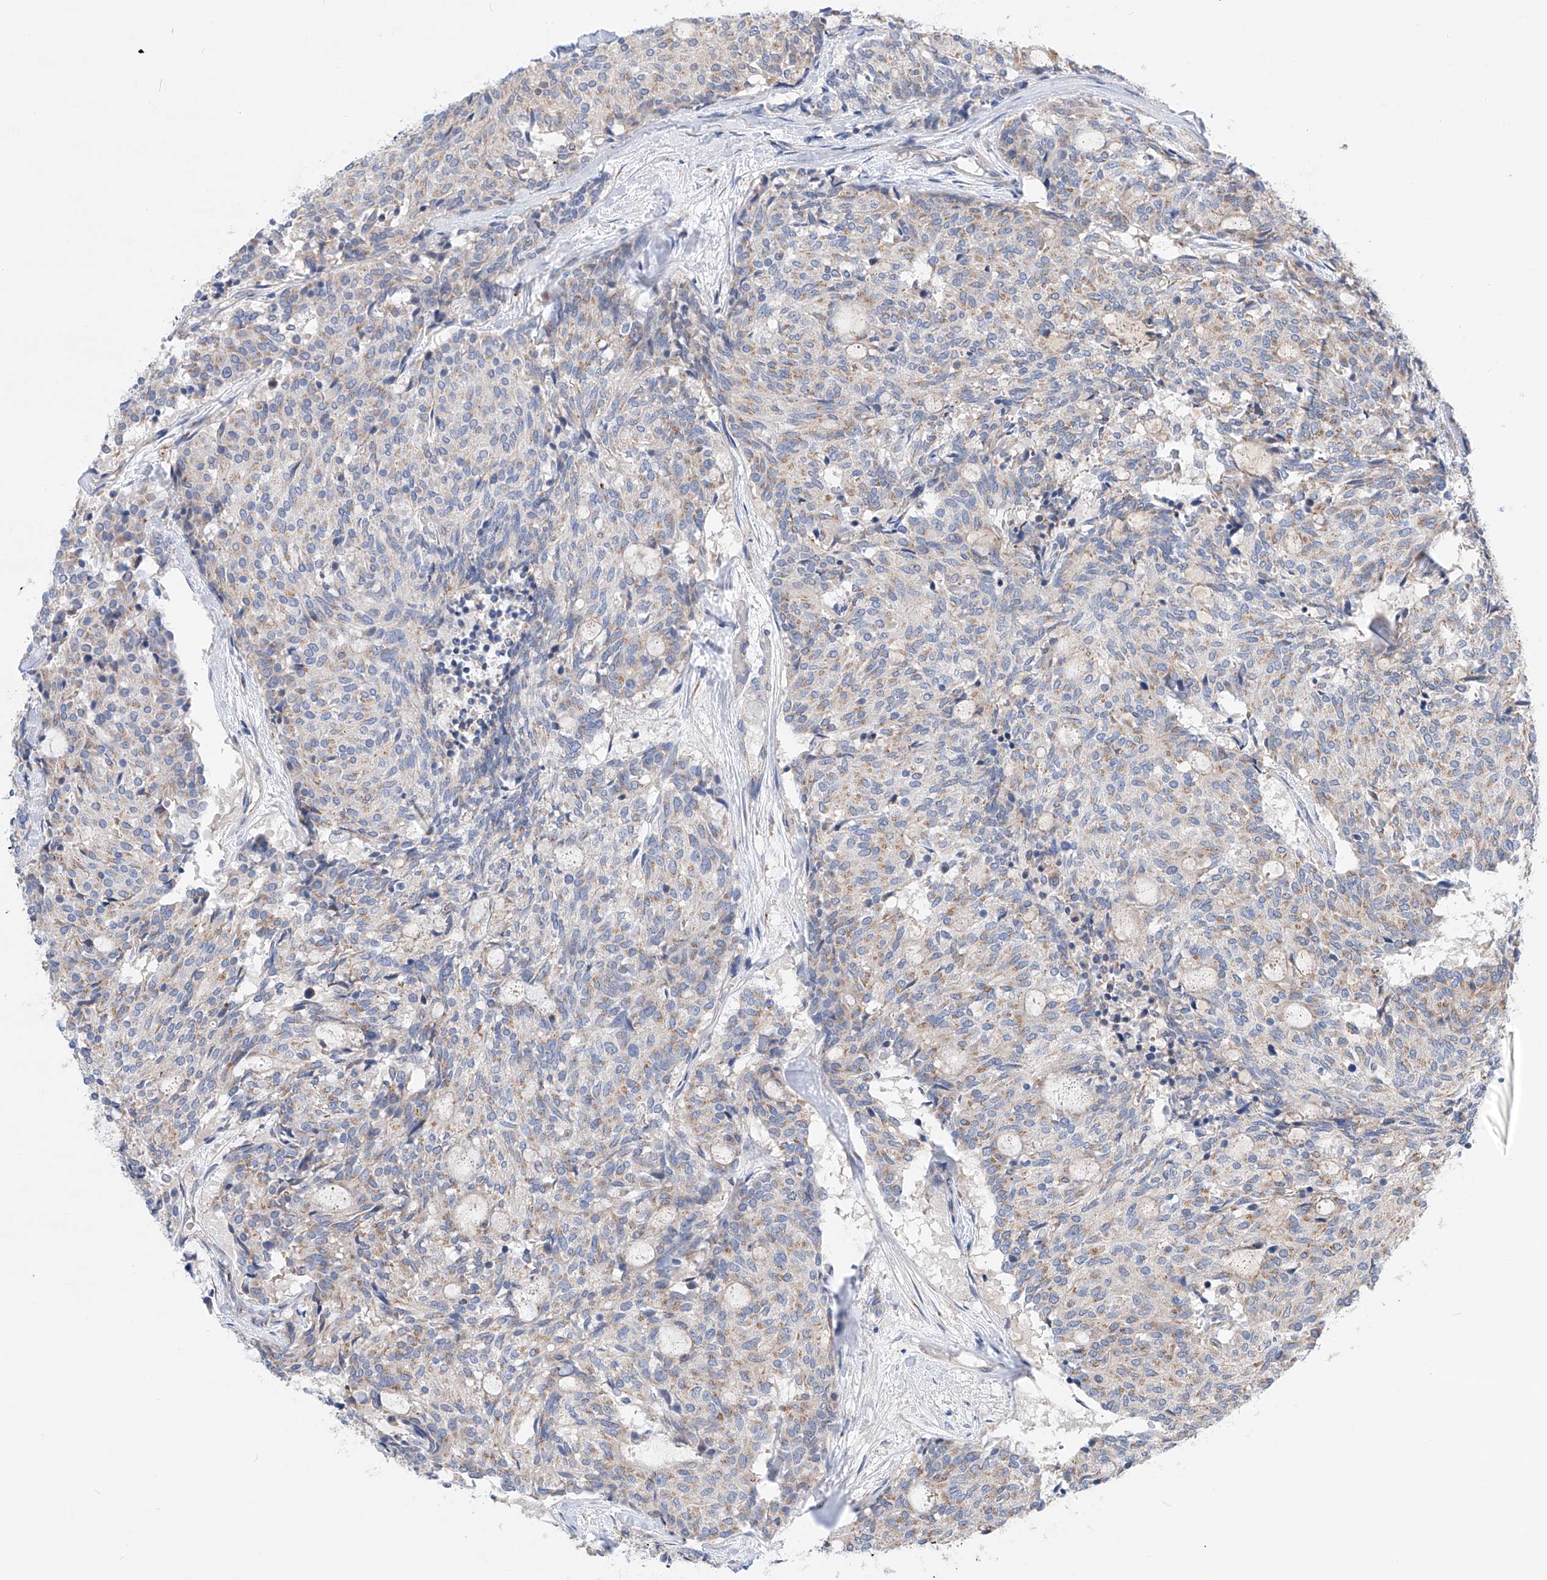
{"staining": {"intensity": "weak", "quantity": "<25%", "location": "cytoplasmic/membranous"}, "tissue": "carcinoid", "cell_type": "Tumor cells", "image_type": "cancer", "snomed": [{"axis": "morphology", "description": "Carcinoid, malignant, NOS"}, {"axis": "topography", "description": "Pancreas"}], "caption": "Immunohistochemical staining of human carcinoid exhibits no significant staining in tumor cells.", "gene": "SLC22A7", "patient": {"sex": "female", "age": 54}}